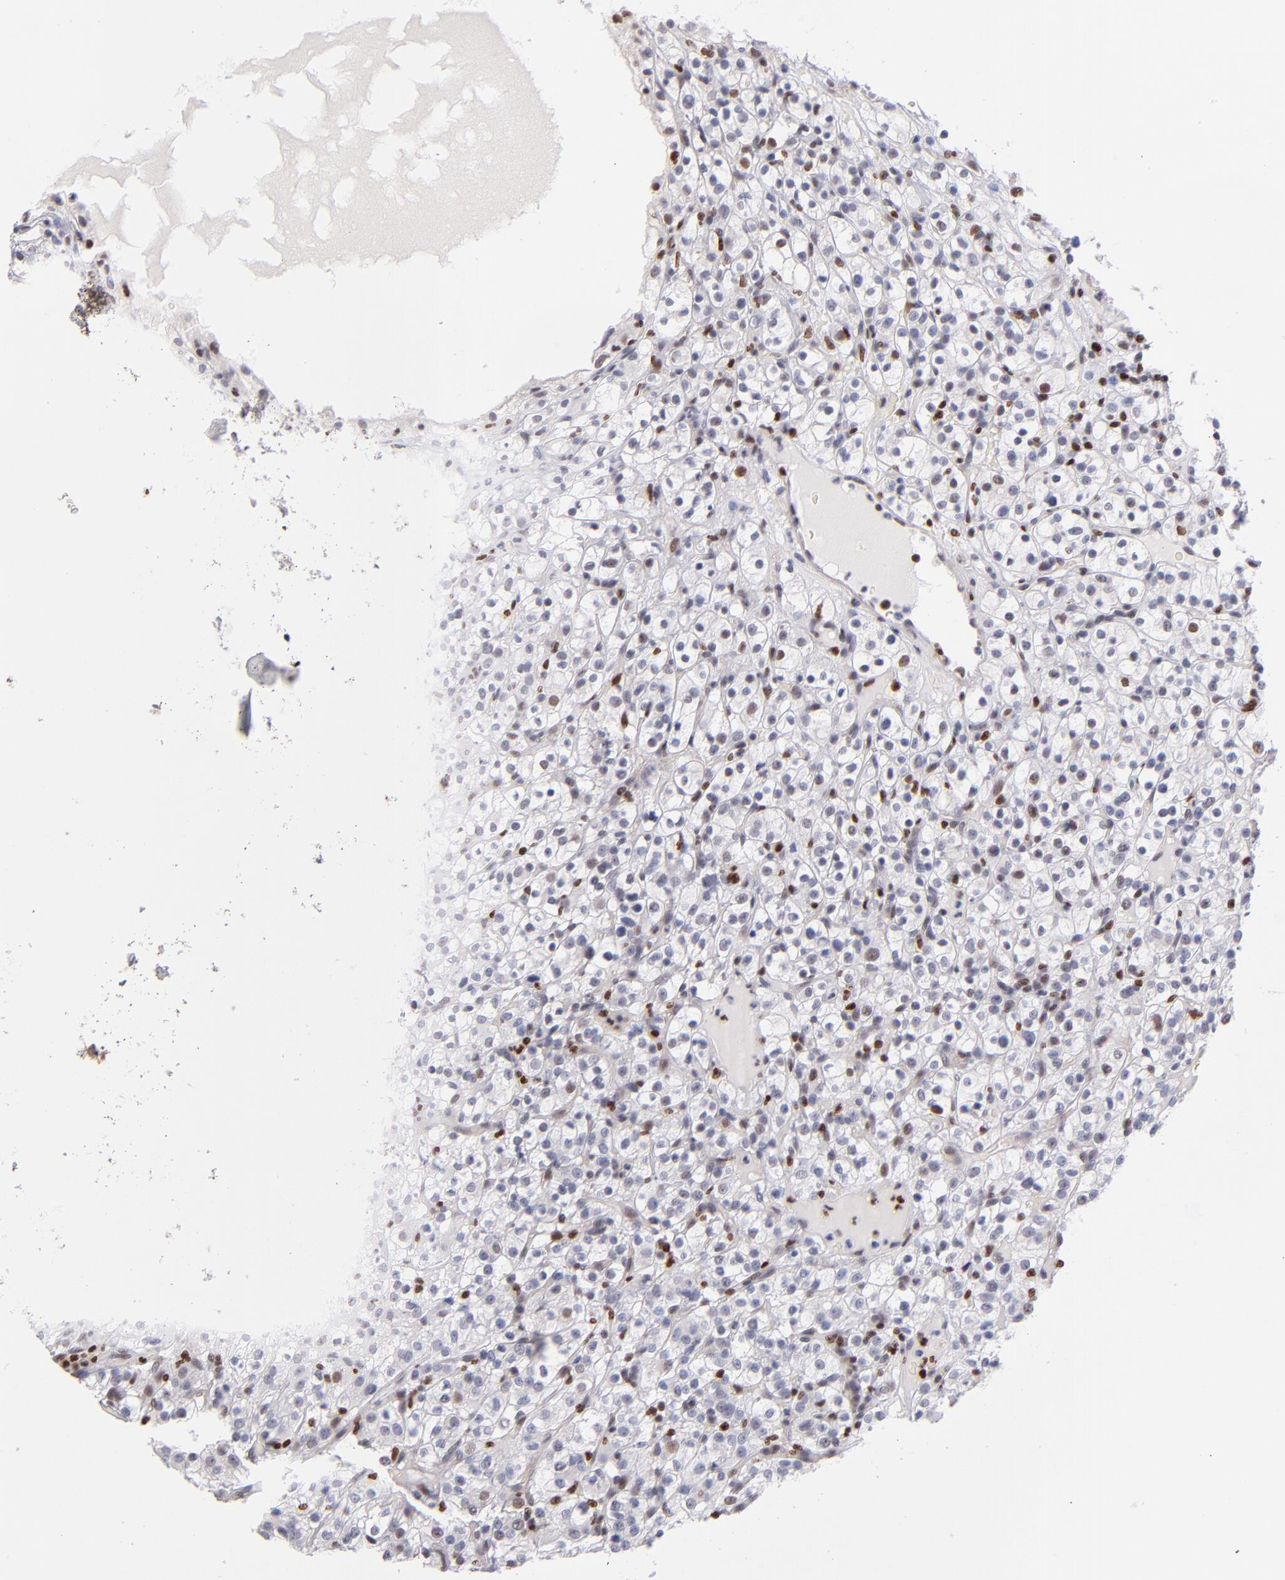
{"staining": {"intensity": "moderate", "quantity": "<25%", "location": "nuclear"}, "tissue": "renal cancer", "cell_type": "Tumor cells", "image_type": "cancer", "snomed": [{"axis": "morphology", "description": "Normal tissue, NOS"}, {"axis": "morphology", "description": "Adenocarcinoma, NOS"}, {"axis": "topography", "description": "Kidney"}], "caption": "Protein staining of renal adenocarcinoma tissue shows moderate nuclear expression in about <25% of tumor cells.", "gene": "POLA1", "patient": {"sex": "female", "age": 72}}